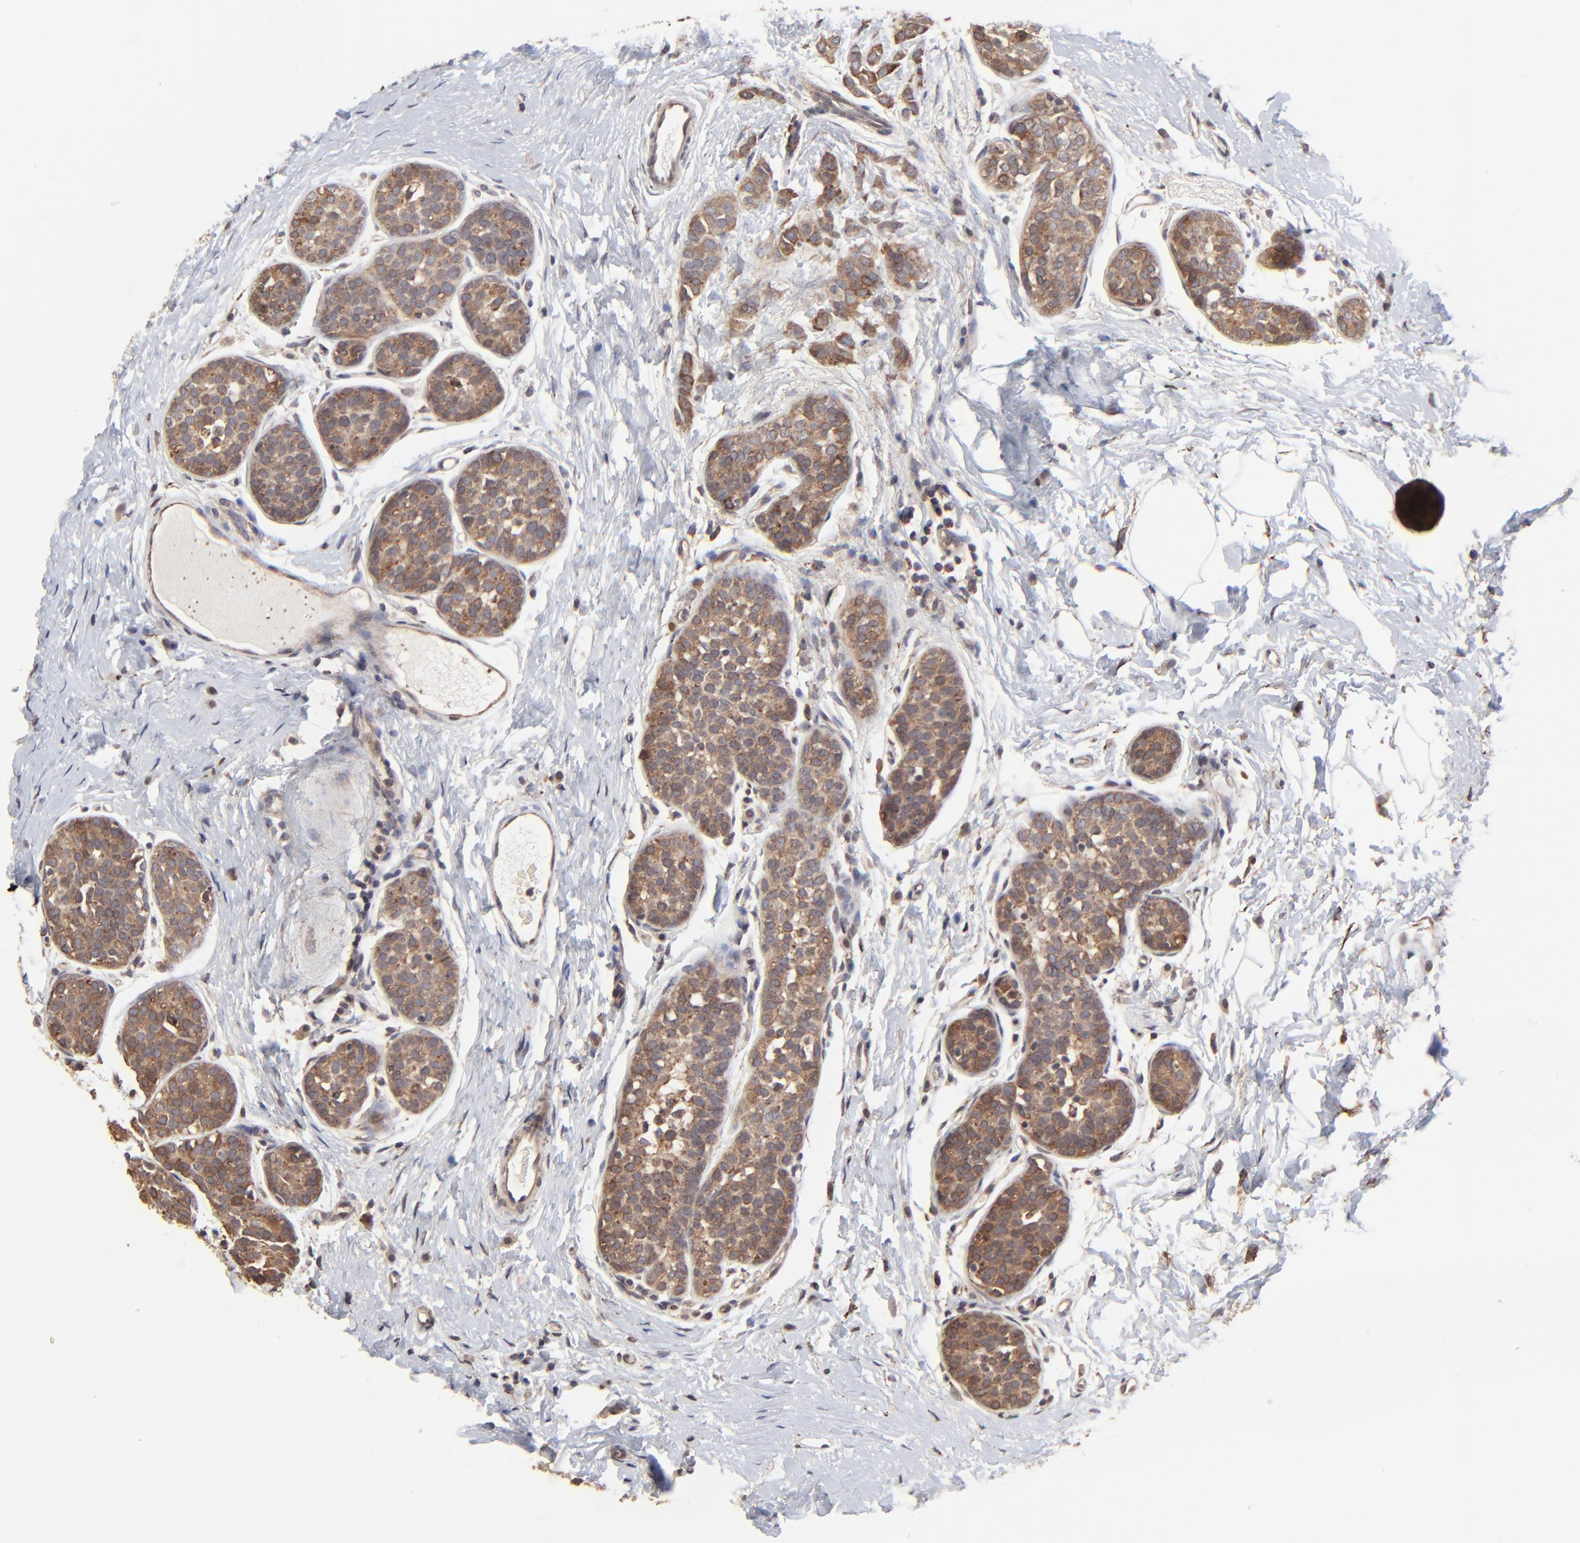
{"staining": {"intensity": "strong", "quantity": ">75%", "location": "cytoplasmic/membranous"}, "tissue": "breast cancer", "cell_type": "Tumor cells", "image_type": "cancer", "snomed": [{"axis": "morphology", "description": "Lobular carcinoma, in situ"}, {"axis": "morphology", "description": "Lobular carcinoma"}, {"axis": "topography", "description": "Breast"}], "caption": "IHC (DAB (3,3'-diaminobenzidine)) staining of breast lobular carcinoma demonstrates strong cytoplasmic/membranous protein staining in approximately >75% of tumor cells.", "gene": "ELP2", "patient": {"sex": "female", "age": 41}}